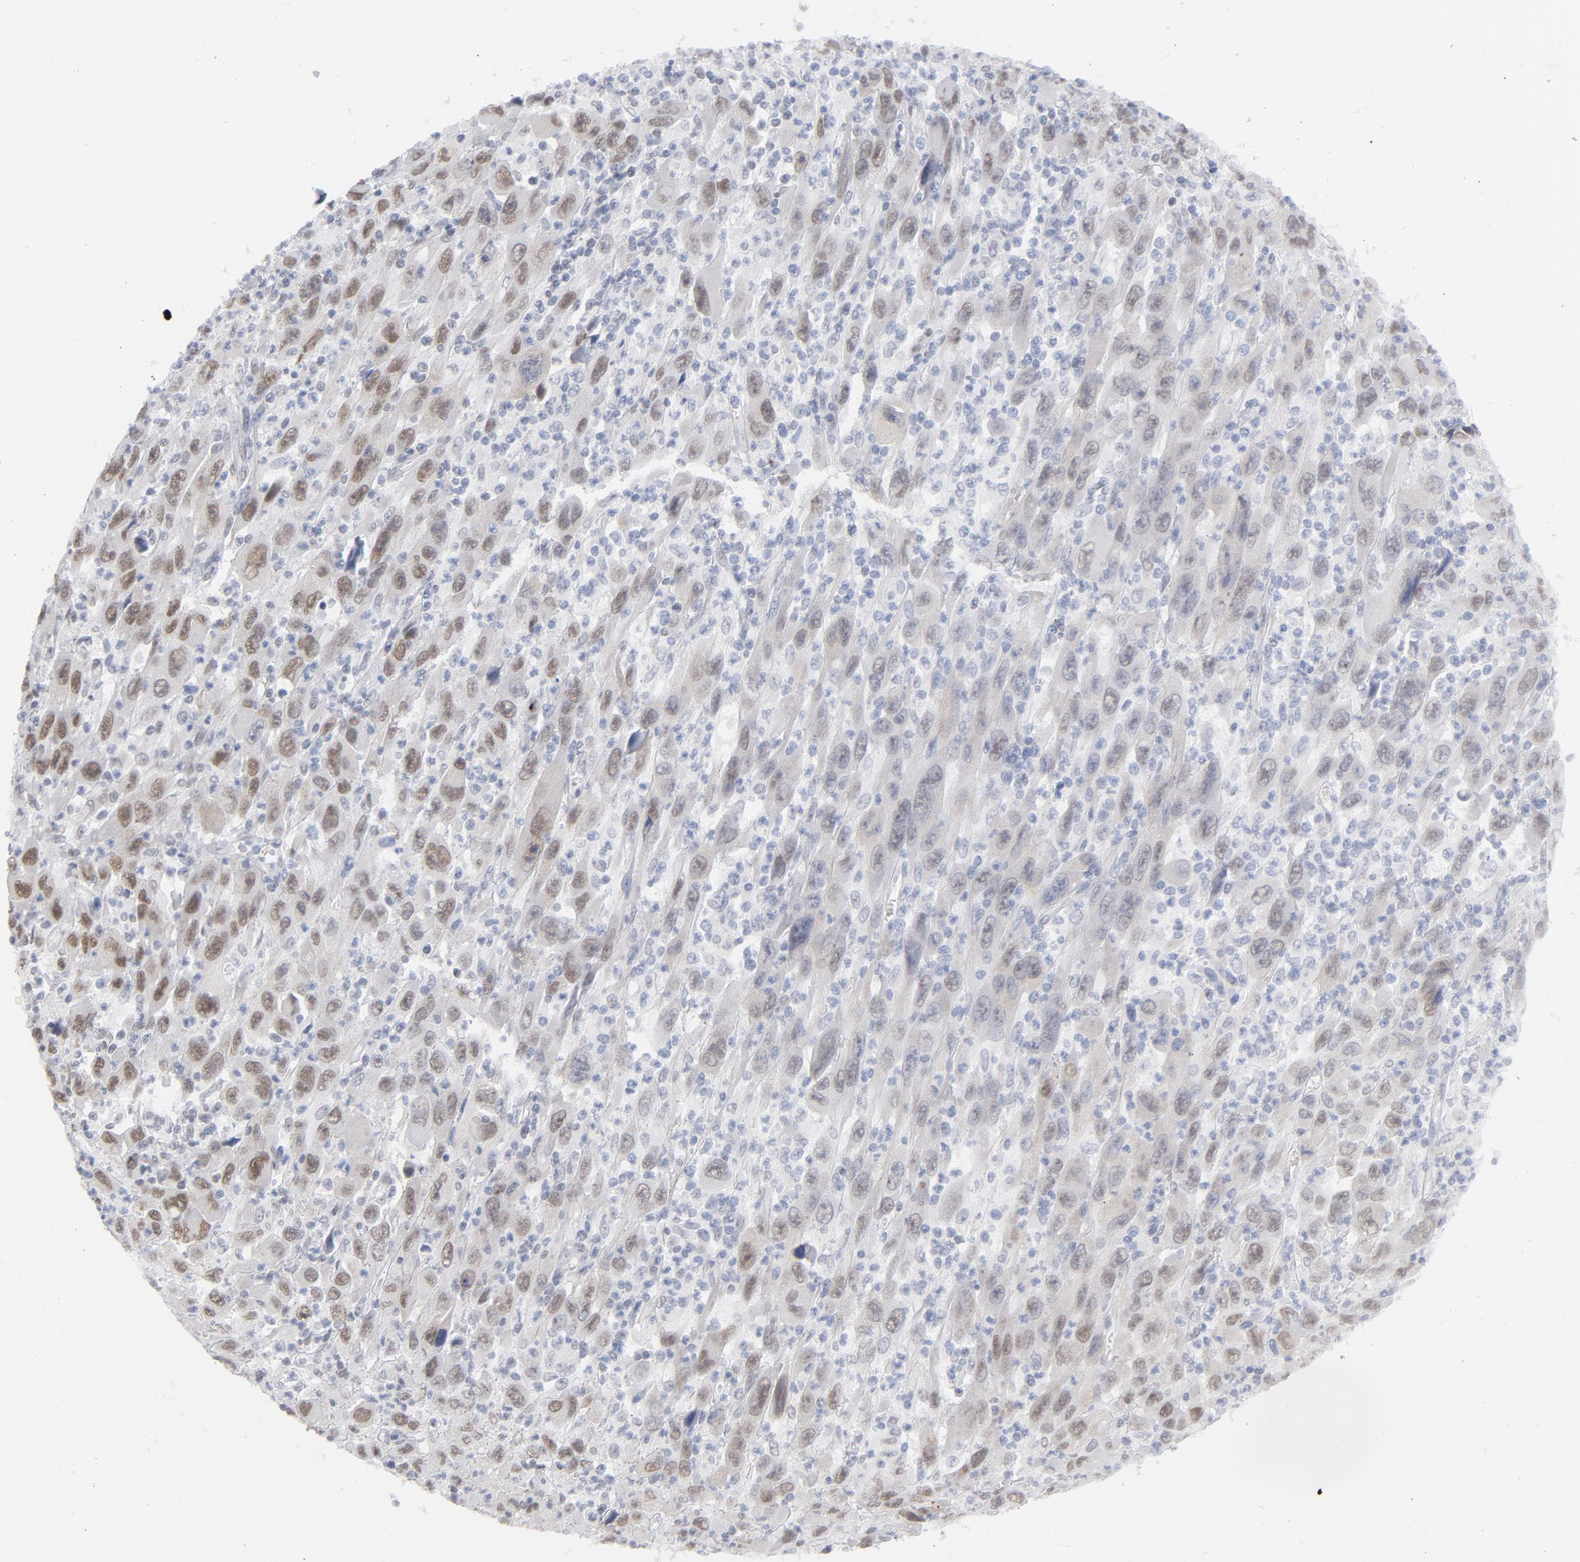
{"staining": {"intensity": "weak", "quantity": "25%-75%", "location": "nuclear"}, "tissue": "melanoma", "cell_type": "Tumor cells", "image_type": "cancer", "snomed": [{"axis": "morphology", "description": "Malignant melanoma, Metastatic site"}, {"axis": "topography", "description": "Skin"}], "caption": "Immunohistochemical staining of human malignant melanoma (metastatic site) displays low levels of weak nuclear protein staining in approximately 25%-75% of tumor cells.", "gene": "BAP1", "patient": {"sex": "female", "age": 56}}